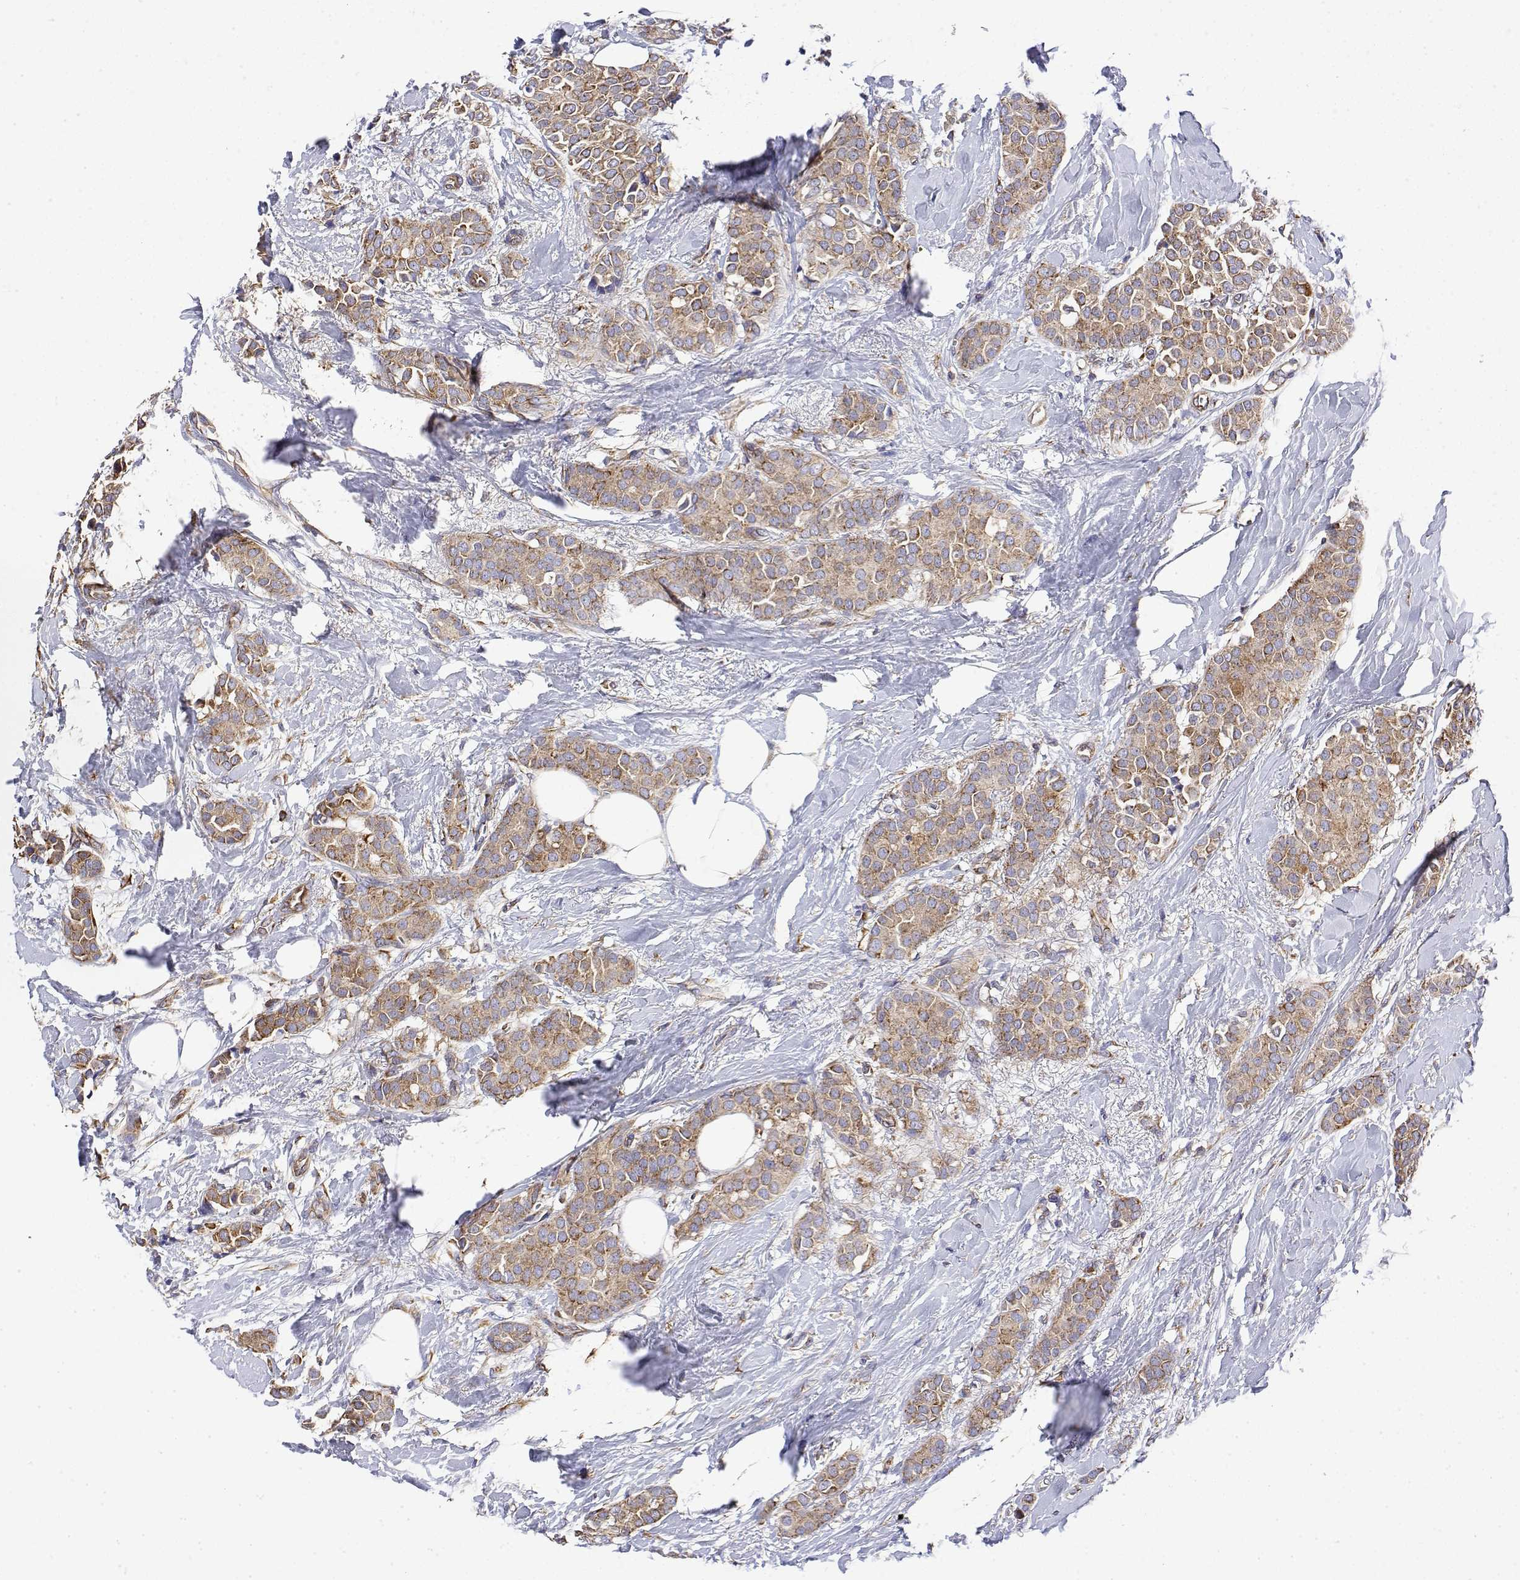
{"staining": {"intensity": "moderate", "quantity": ">75%", "location": "cytoplasmic/membranous"}, "tissue": "breast cancer", "cell_type": "Tumor cells", "image_type": "cancer", "snomed": [{"axis": "morphology", "description": "Duct carcinoma"}, {"axis": "topography", "description": "Breast"}], "caption": "A high-resolution micrograph shows immunohistochemistry (IHC) staining of breast cancer, which reveals moderate cytoplasmic/membranous expression in about >75% of tumor cells.", "gene": "EEF1G", "patient": {"sex": "female", "age": 79}}